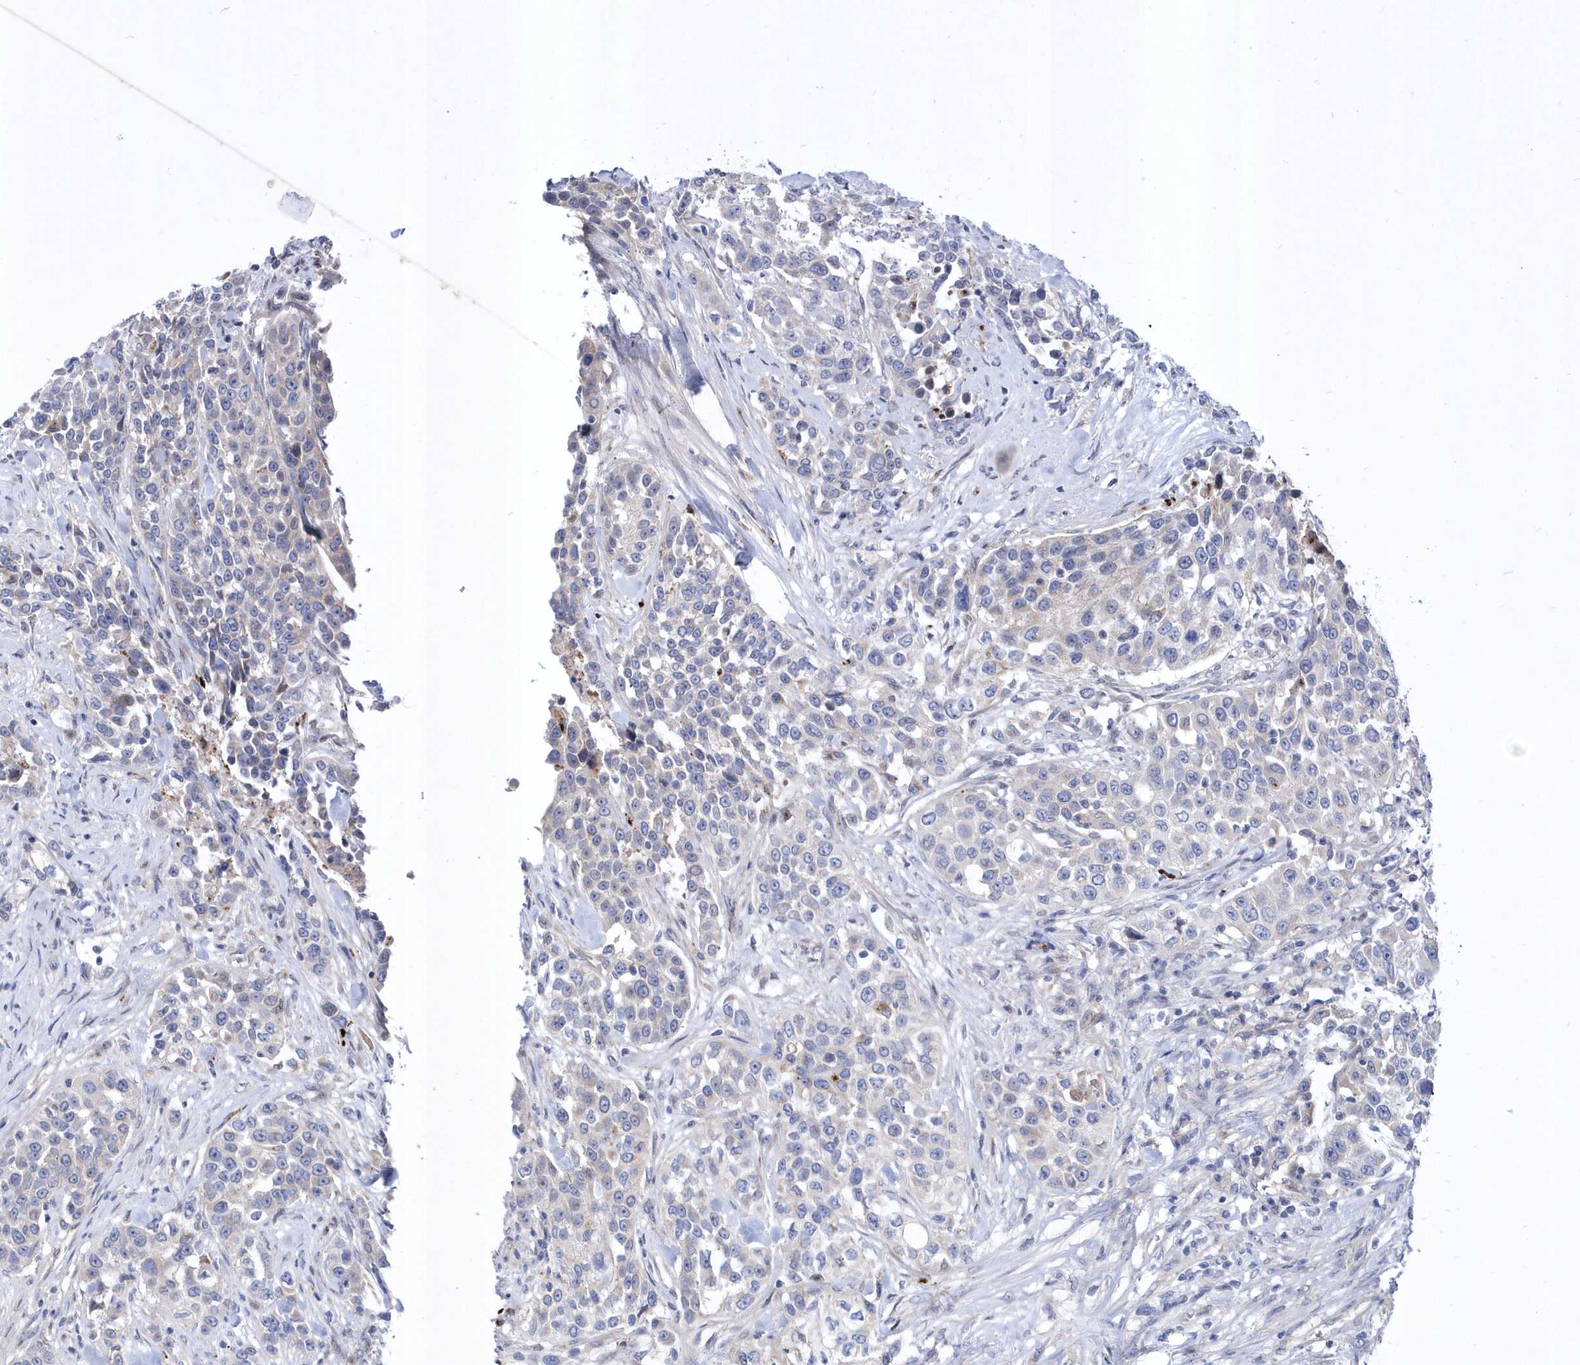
{"staining": {"intensity": "weak", "quantity": "<25%", "location": "cytoplasmic/membranous"}, "tissue": "urothelial cancer", "cell_type": "Tumor cells", "image_type": "cancer", "snomed": [{"axis": "morphology", "description": "Urothelial carcinoma, High grade"}, {"axis": "topography", "description": "Urinary bladder"}], "caption": "IHC of urothelial cancer demonstrates no expression in tumor cells. Nuclei are stained in blue.", "gene": "LONRF2", "patient": {"sex": "female", "age": 80}}